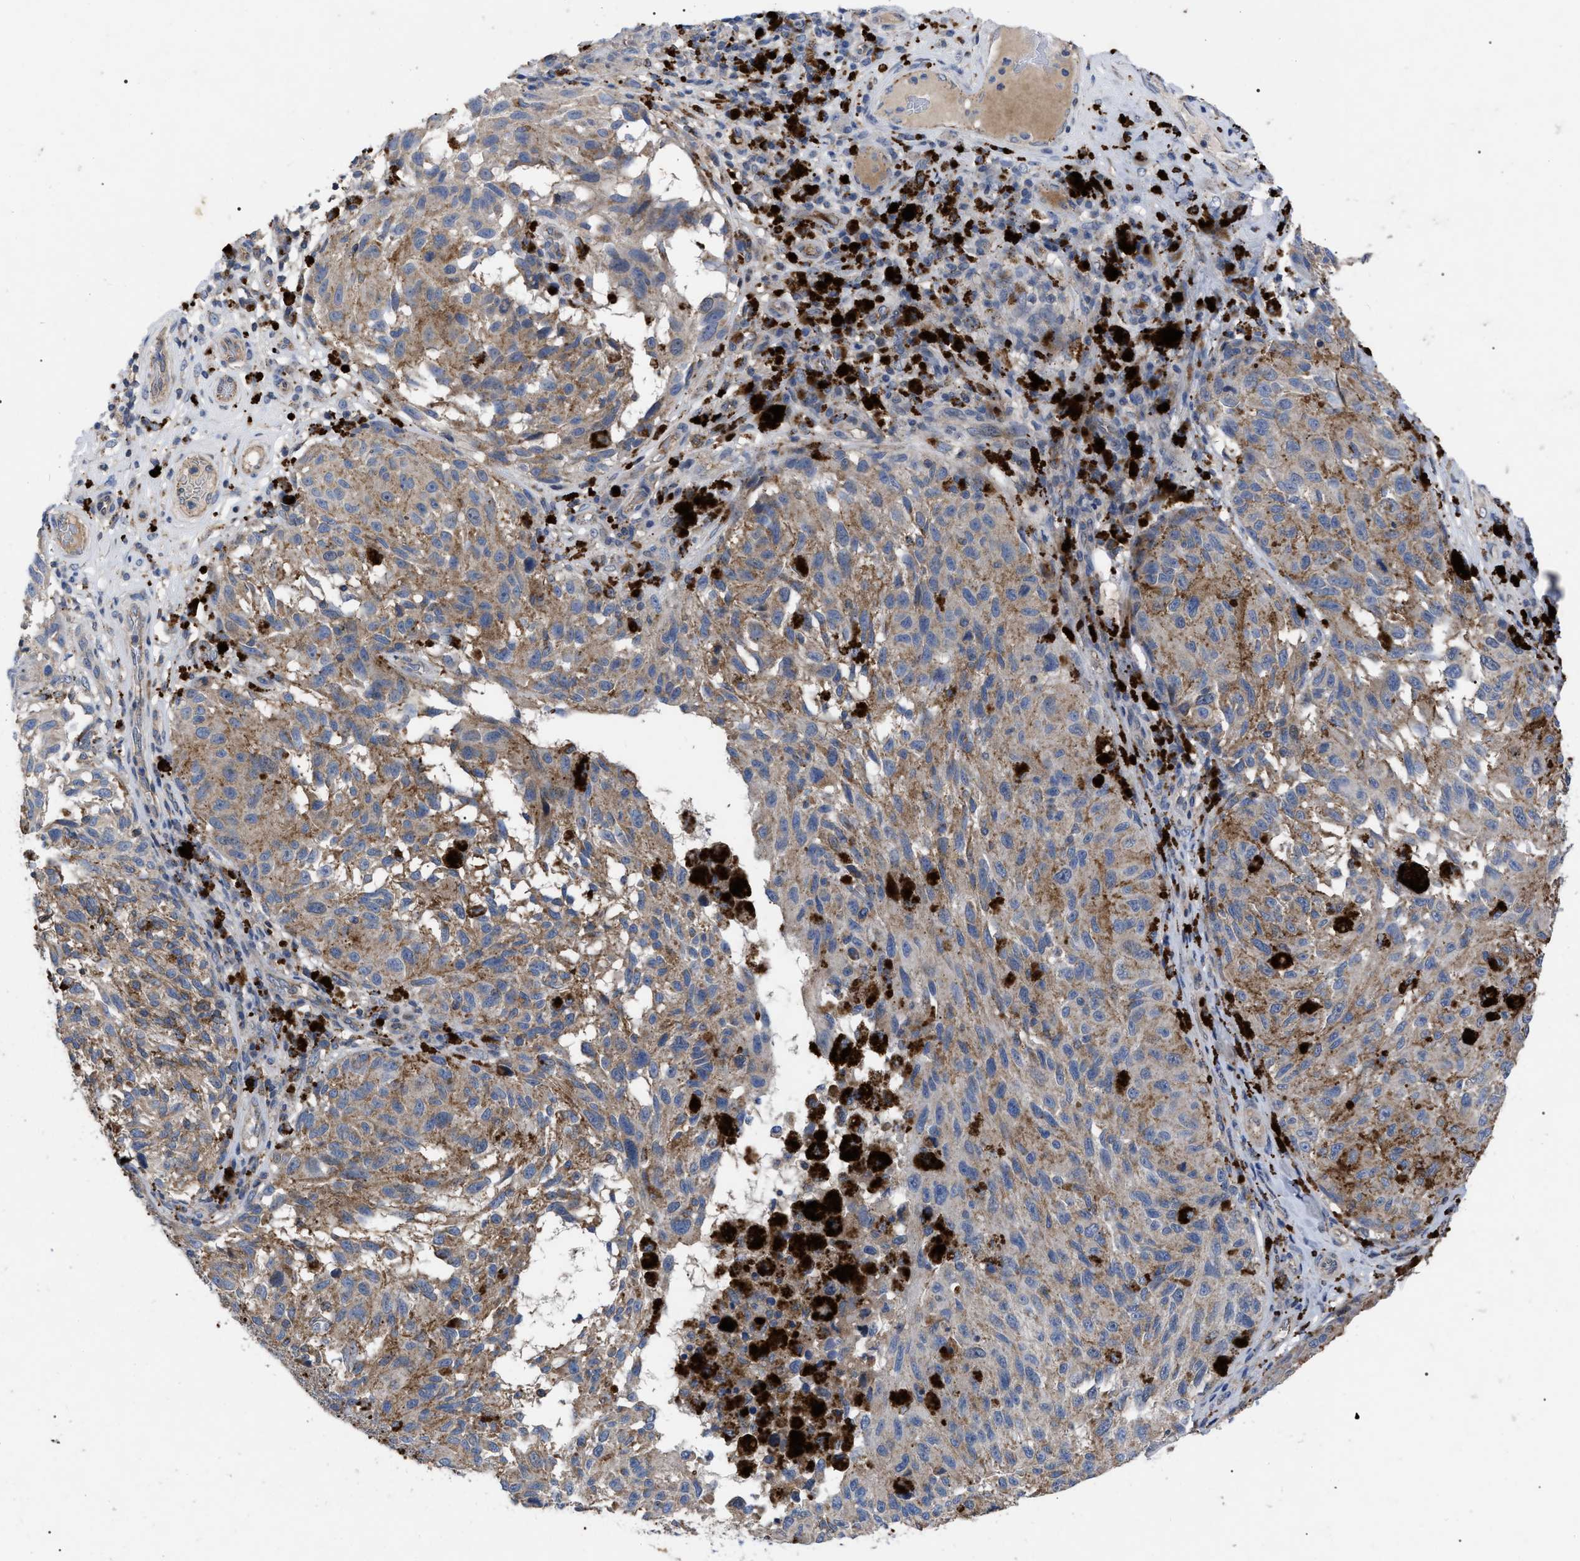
{"staining": {"intensity": "weak", "quantity": ">75%", "location": "cytoplasmic/membranous"}, "tissue": "melanoma", "cell_type": "Tumor cells", "image_type": "cancer", "snomed": [{"axis": "morphology", "description": "Malignant melanoma, NOS"}, {"axis": "topography", "description": "Skin"}], "caption": "There is low levels of weak cytoplasmic/membranous staining in tumor cells of melanoma, as demonstrated by immunohistochemical staining (brown color).", "gene": "FAM171A2", "patient": {"sex": "female", "age": 73}}